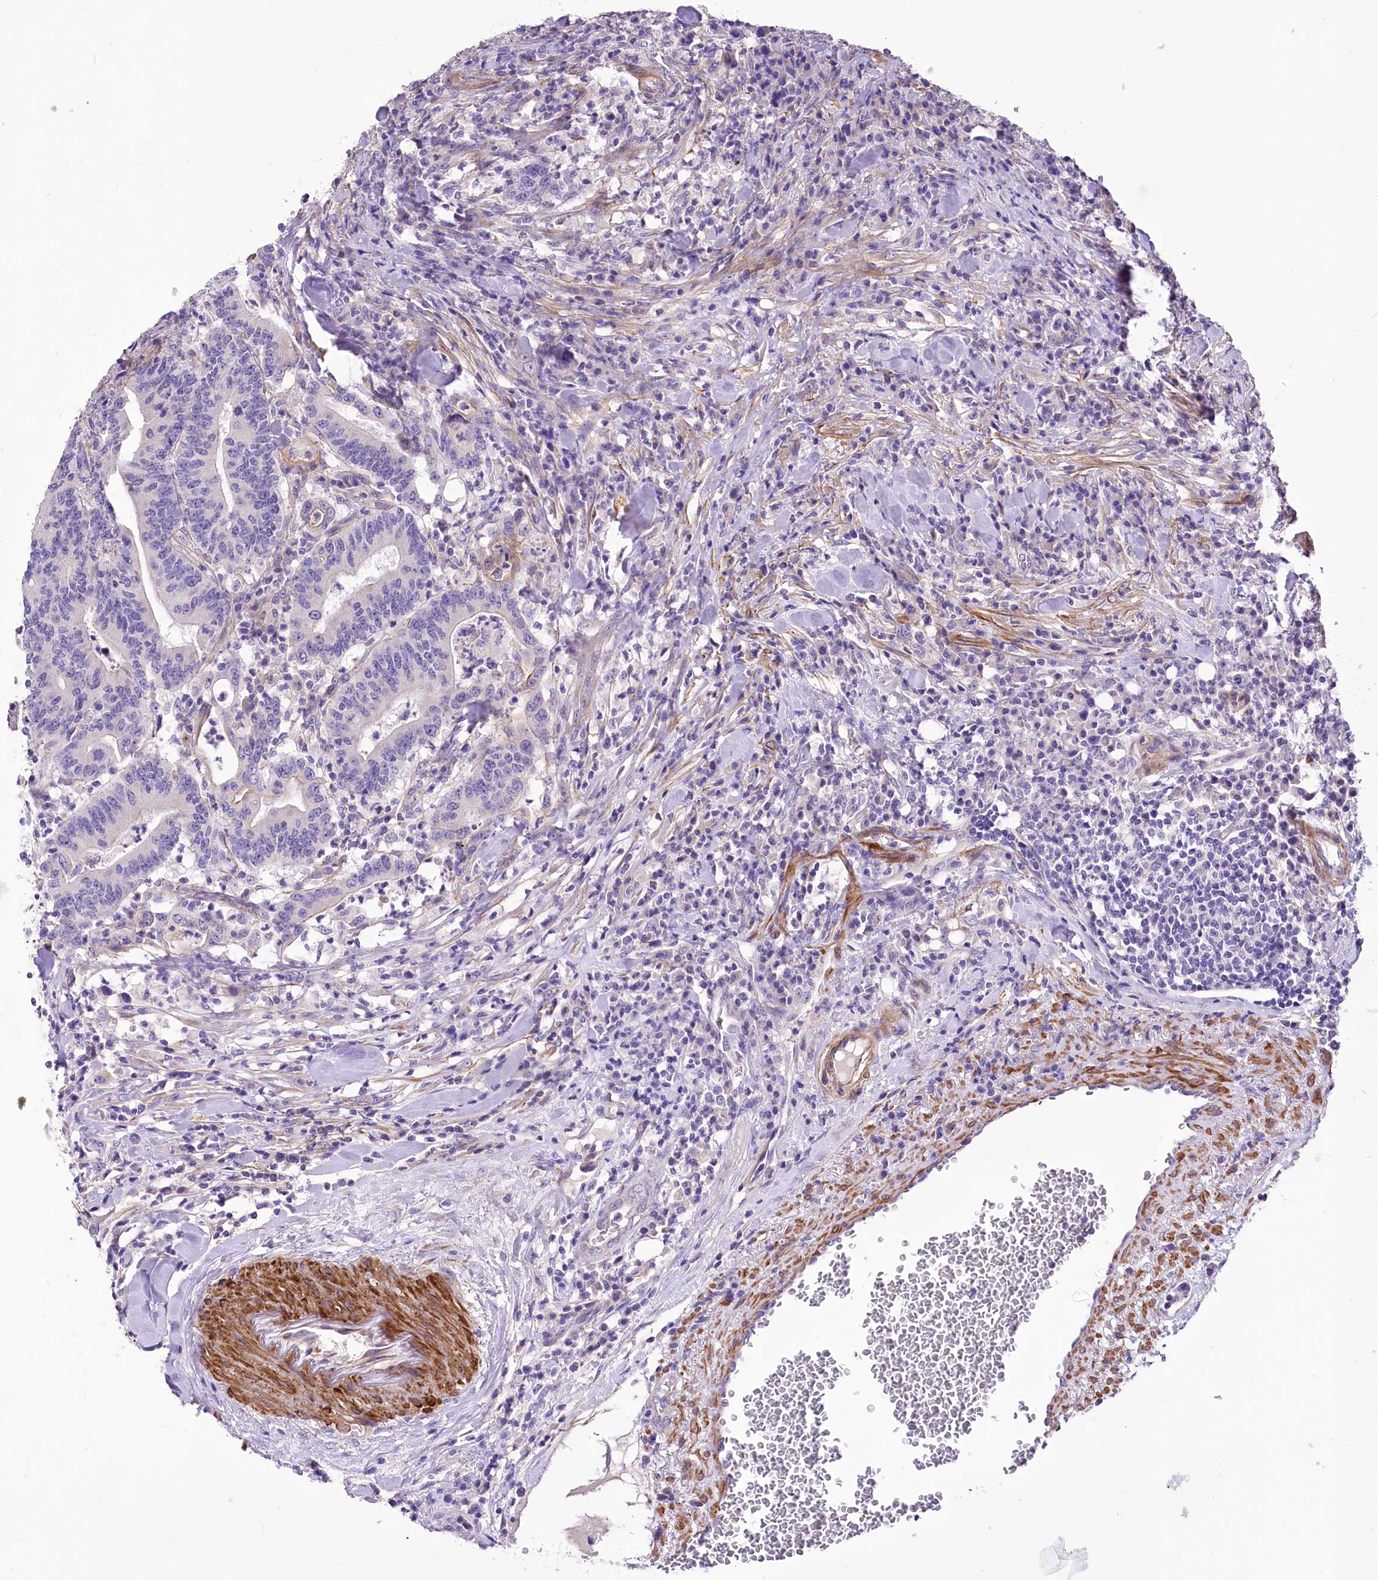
{"staining": {"intensity": "negative", "quantity": "none", "location": "none"}, "tissue": "colorectal cancer", "cell_type": "Tumor cells", "image_type": "cancer", "snomed": [{"axis": "morphology", "description": "Adenocarcinoma, NOS"}, {"axis": "topography", "description": "Colon"}], "caption": "DAB (3,3'-diaminobenzidine) immunohistochemical staining of human colorectal cancer demonstrates no significant staining in tumor cells.", "gene": "RDH16", "patient": {"sex": "female", "age": 66}}